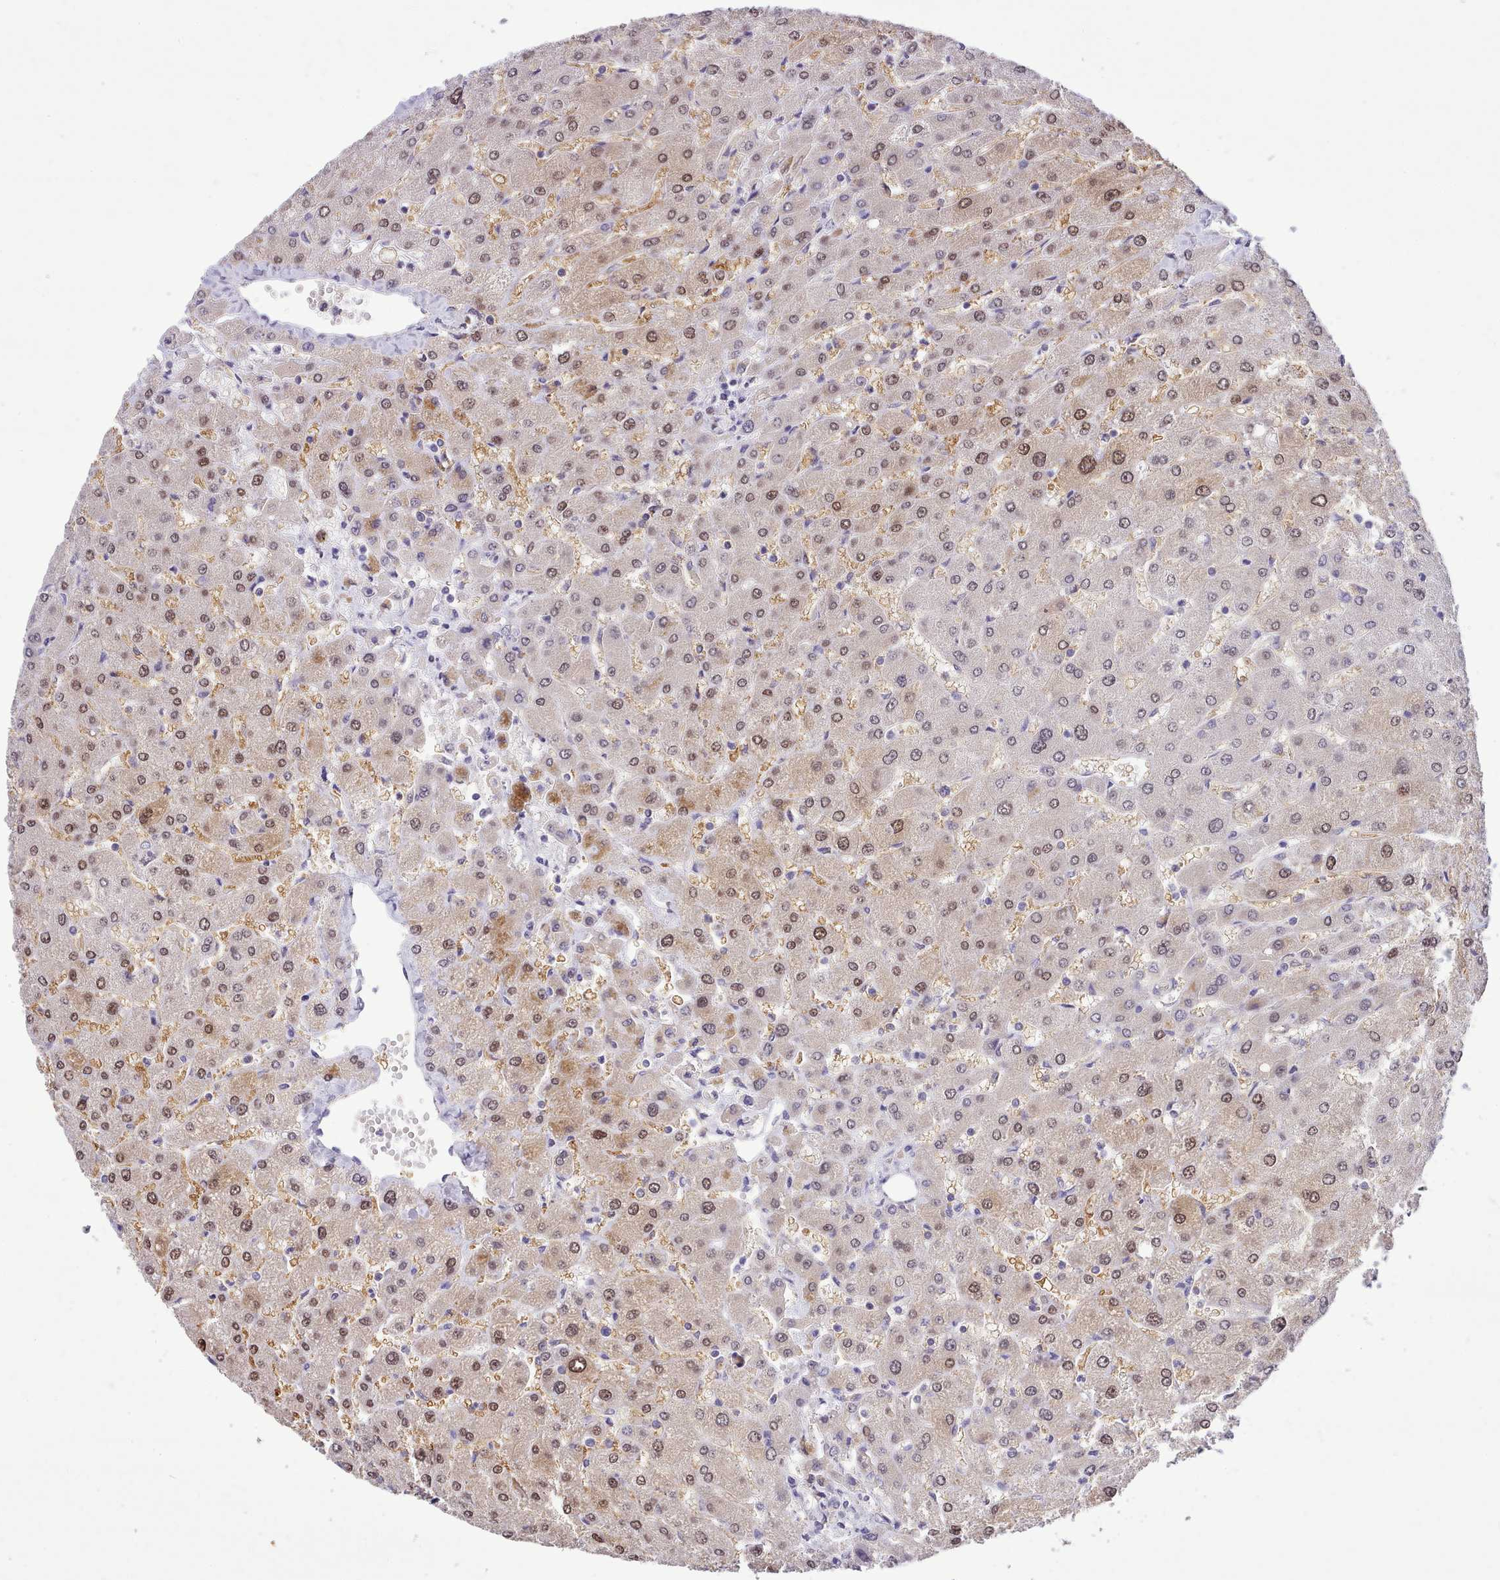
{"staining": {"intensity": "negative", "quantity": "none", "location": "none"}, "tissue": "liver", "cell_type": "Cholangiocytes", "image_type": "normal", "snomed": [{"axis": "morphology", "description": "Normal tissue, NOS"}, {"axis": "topography", "description": "Liver"}], "caption": "This is an immunohistochemistry (IHC) photomicrograph of unremarkable human liver. There is no expression in cholangiocytes.", "gene": "HOXB7", "patient": {"sex": "male", "age": 55}}